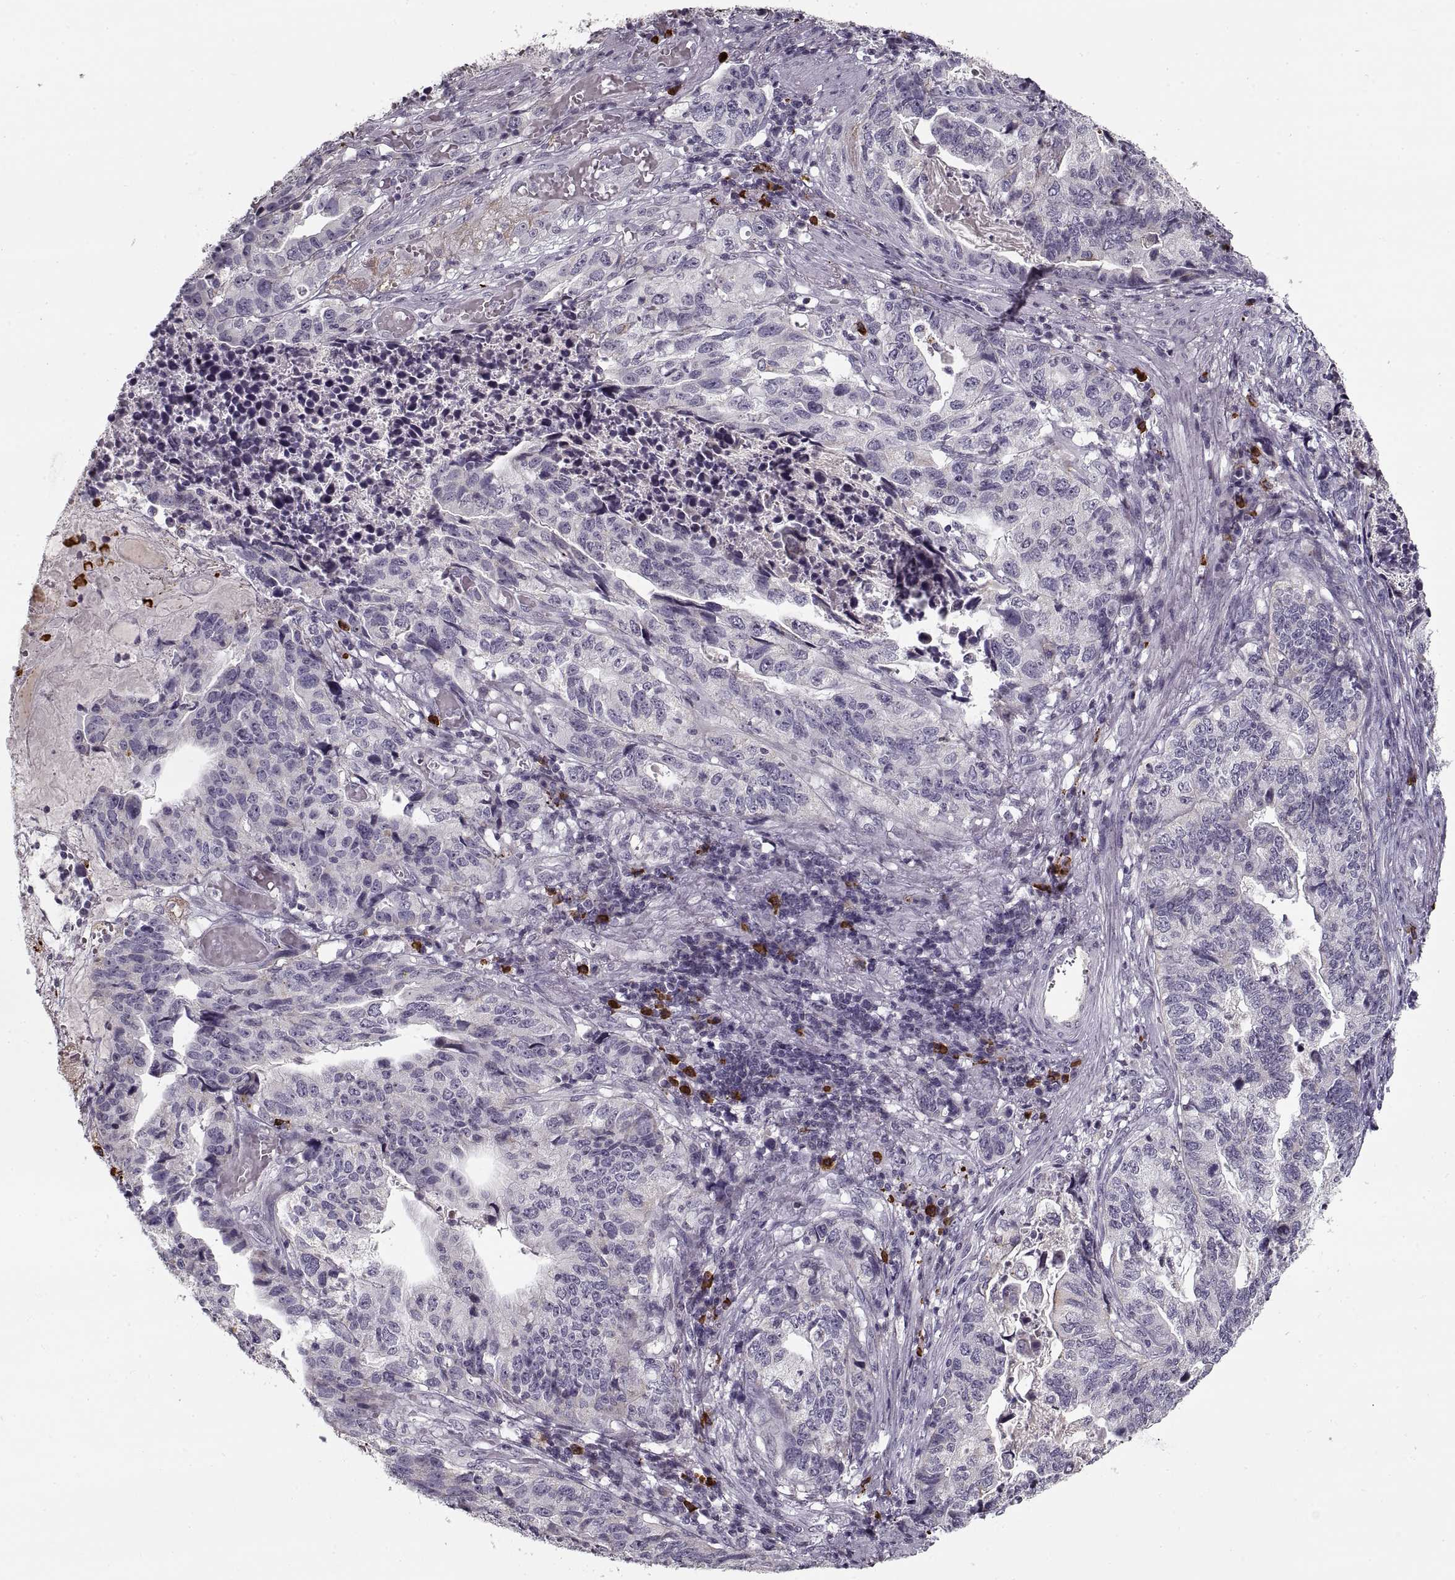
{"staining": {"intensity": "negative", "quantity": "none", "location": "none"}, "tissue": "stomach cancer", "cell_type": "Tumor cells", "image_type": "cancer", "snomed": [{"axis": "morphology", "description": "Adenocarcinoma, NOS"}, {"axis": "topography", "description": "Stomach, upper"}], "caption": "Immunohistochemistry of adenocarcinoma (stomach) displays no expression in tumor cells.", "gene": "GAD2", "patient": {"sex": "female", "age": 67}}